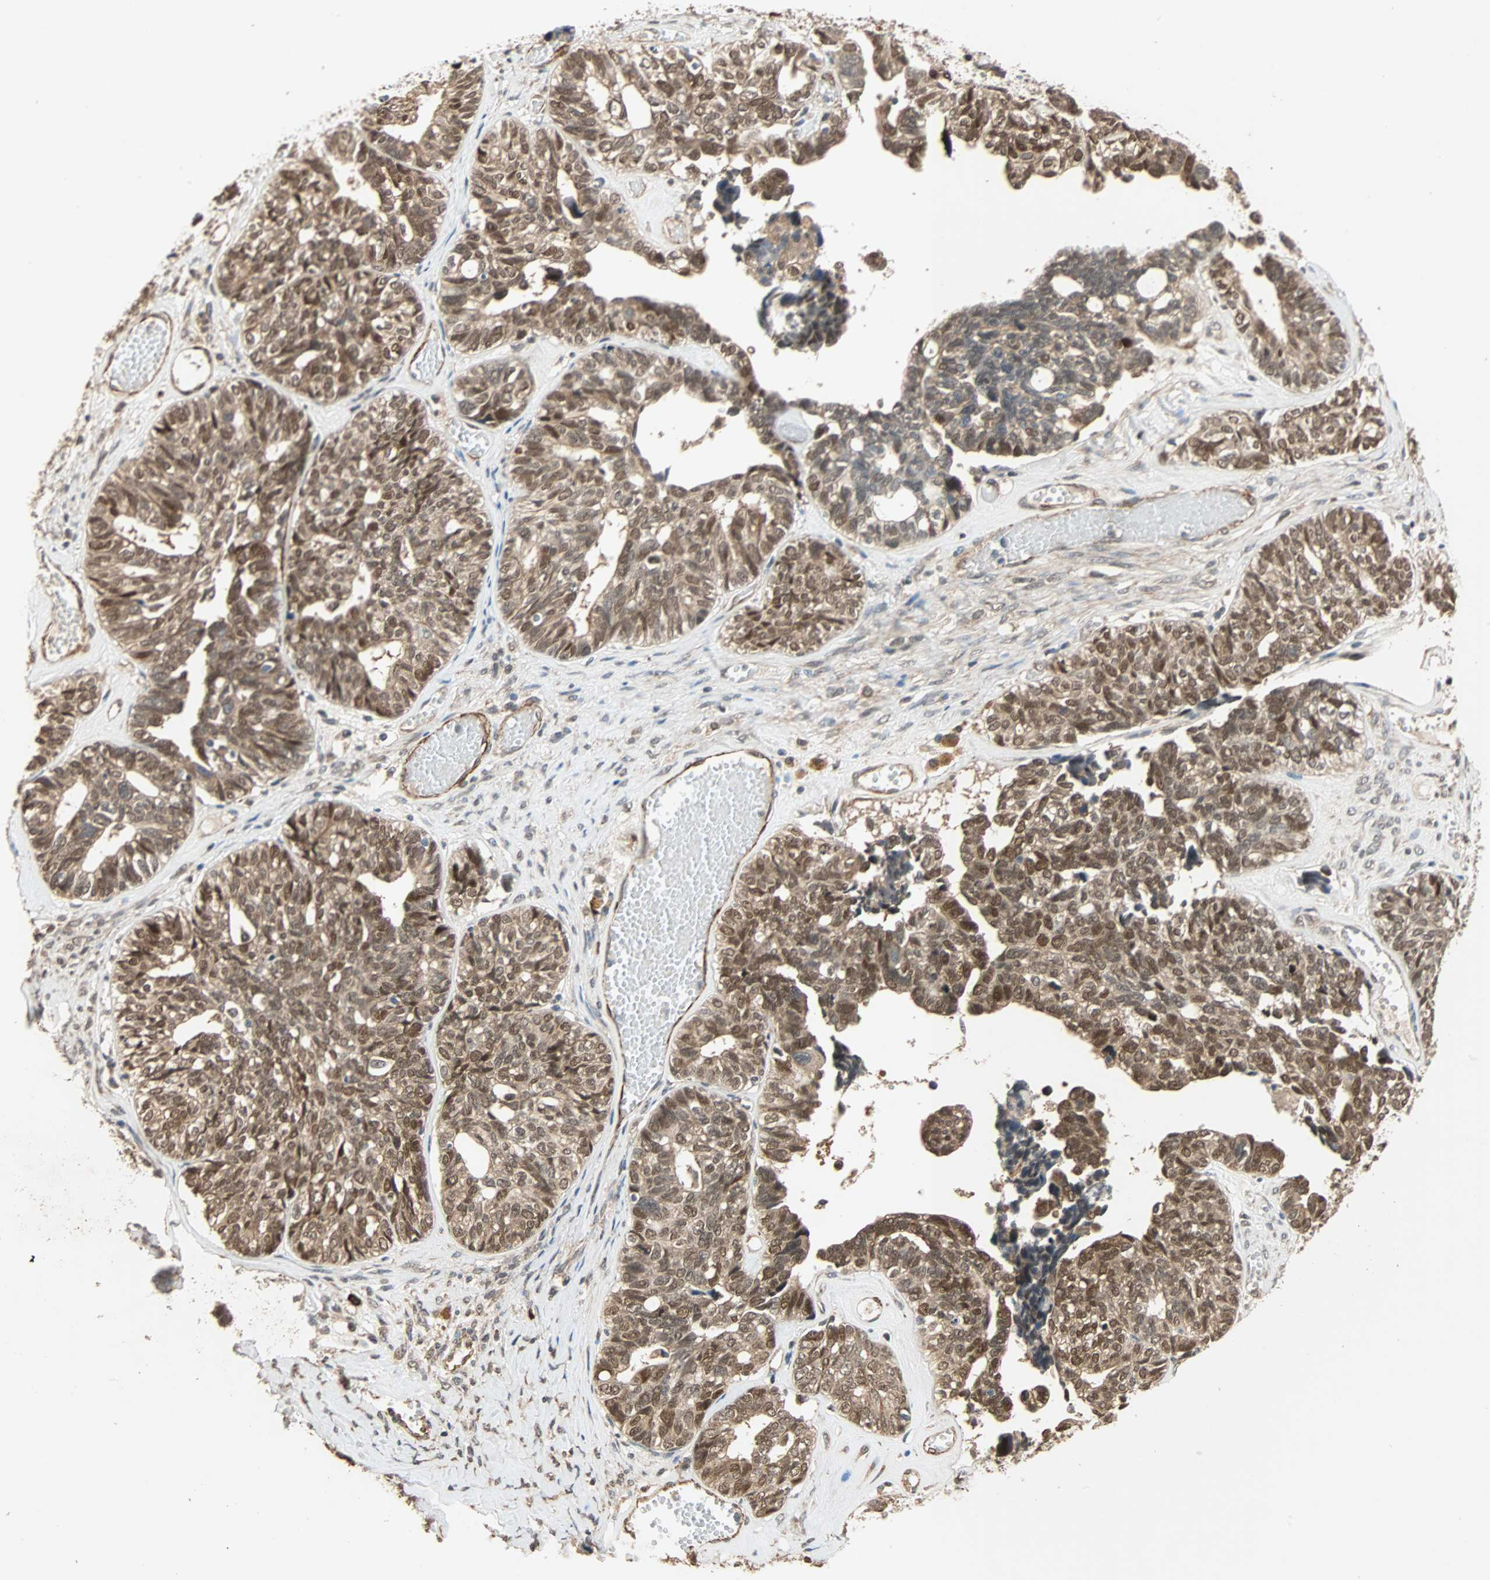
{"staining": {"intensity": "moderate", "quantity": ">75%", "location": "cytoplasmic/membranous,nuclear"}, "tissue": "ovarian cancer", "cell_type": "Tumor cells", "image_type": "cancer", "snomed": [{"axis": "morphology", "description": "Cystadenocarcinoma, serous, NOS"}, {"axis": "topography", "description": "Ovary"}], "caption": "The immunohistochemical stain shows moderate cytoplasmic/membranous and nuclear expression in tumor cells of ovarian serous cystadenocarcinoma tissue. (DAB = brown stain, brightfield microscopy at high magnification).", "gene": "QSER1", "patient": {"sex": "female", "age": 79}}